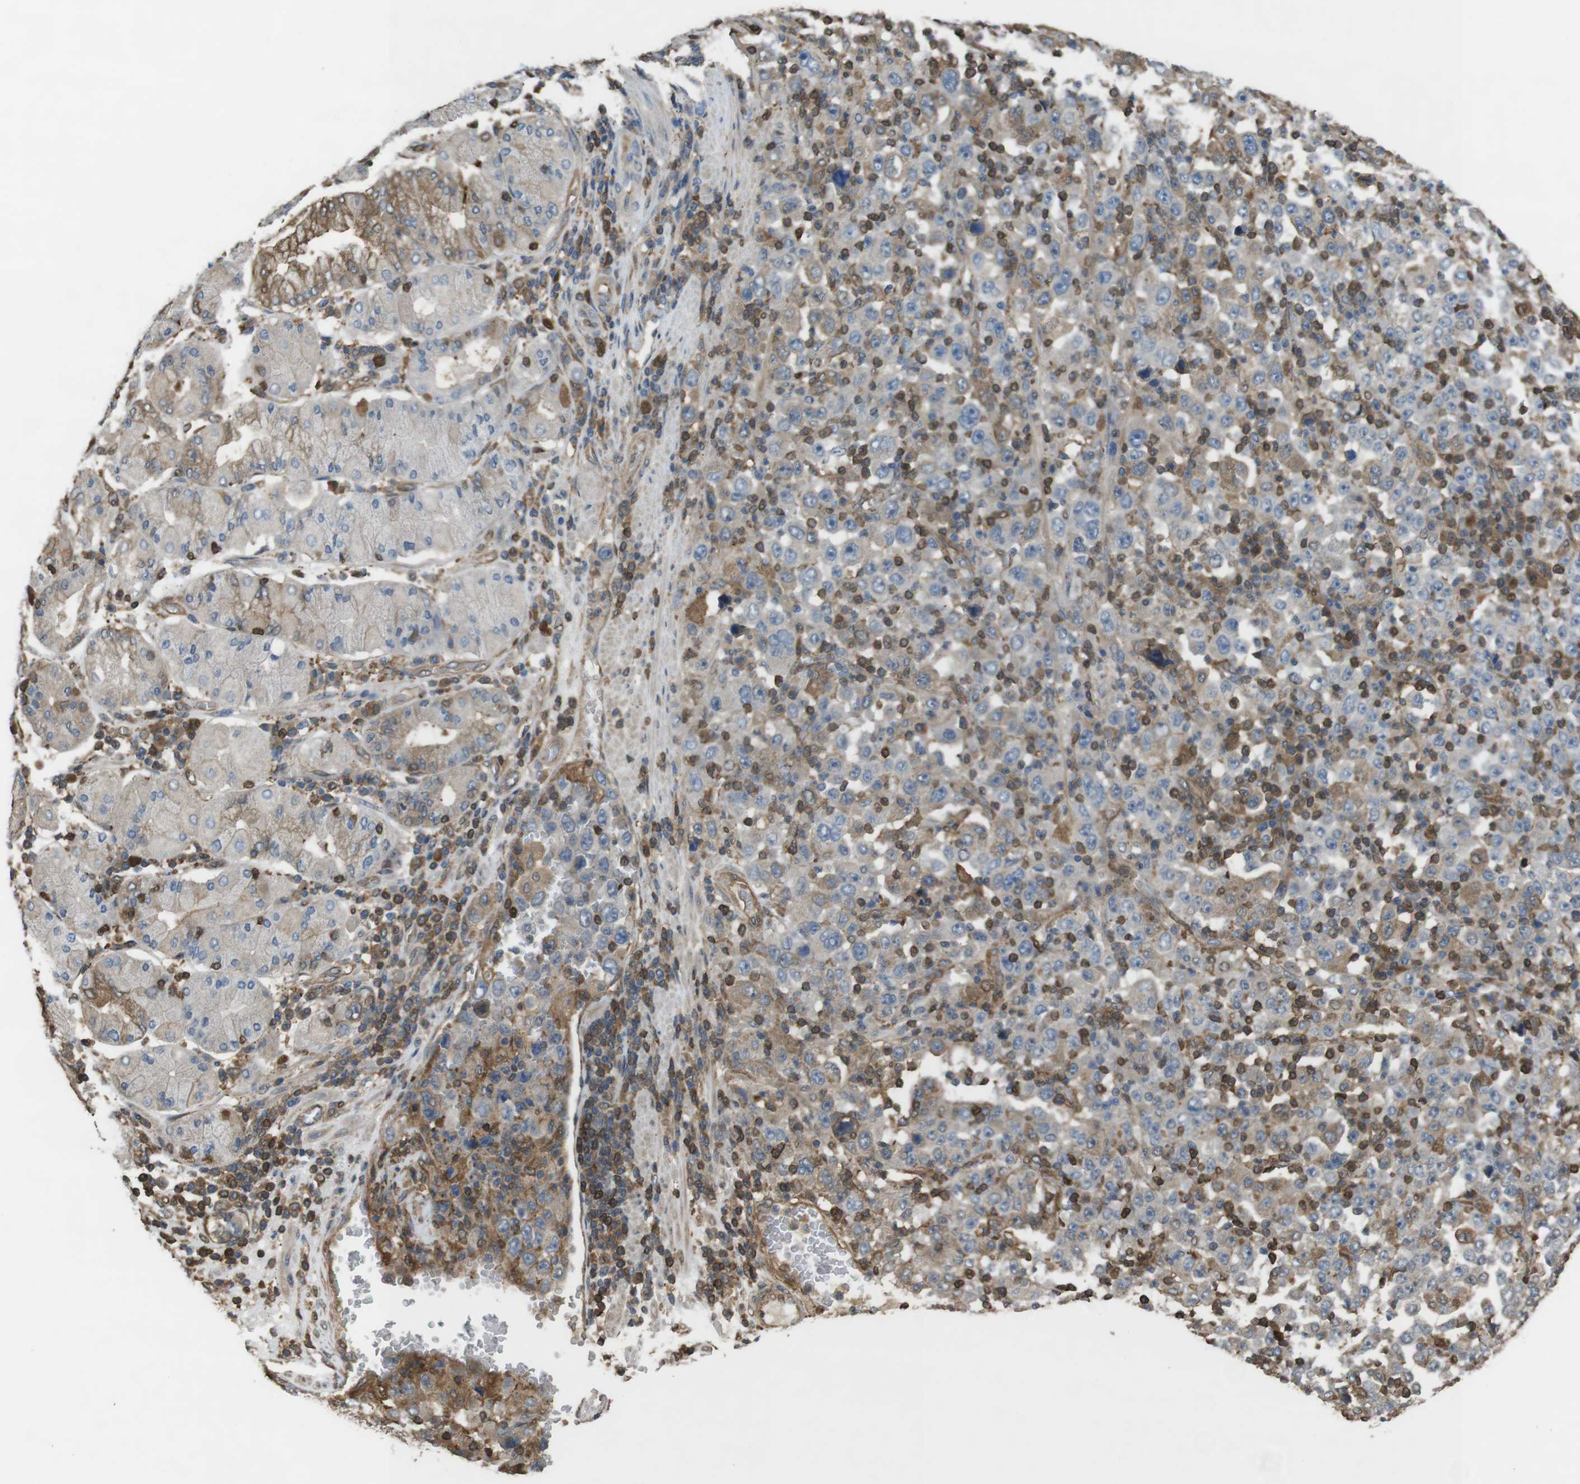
{"staining": {"intensity": "weak", "quantity": "25%-75%", "location": "cytoplasmic/membranous"}, "tissue": "stomach cancer", "cell_type": "Tumor cells", "image_type": "cancer", "snomed": [{"axis": "morphology", "description": "Normal tissue, NOS"}, {"axis": "morphology", "description": "Adenocarcinoma, NOS"}, {"axis": "topography", "description": "Stomach, upper"}, {"axis": "topography", "description": "Stomach"}], "caption": "A brown stain labels weak cytoplasmic/membranous staining of a protein in stomach cancer (adenocarcinoma) tumor cells.", "gene": "ARHGDIA", "patient": {"sex": "male", "age": 59}}